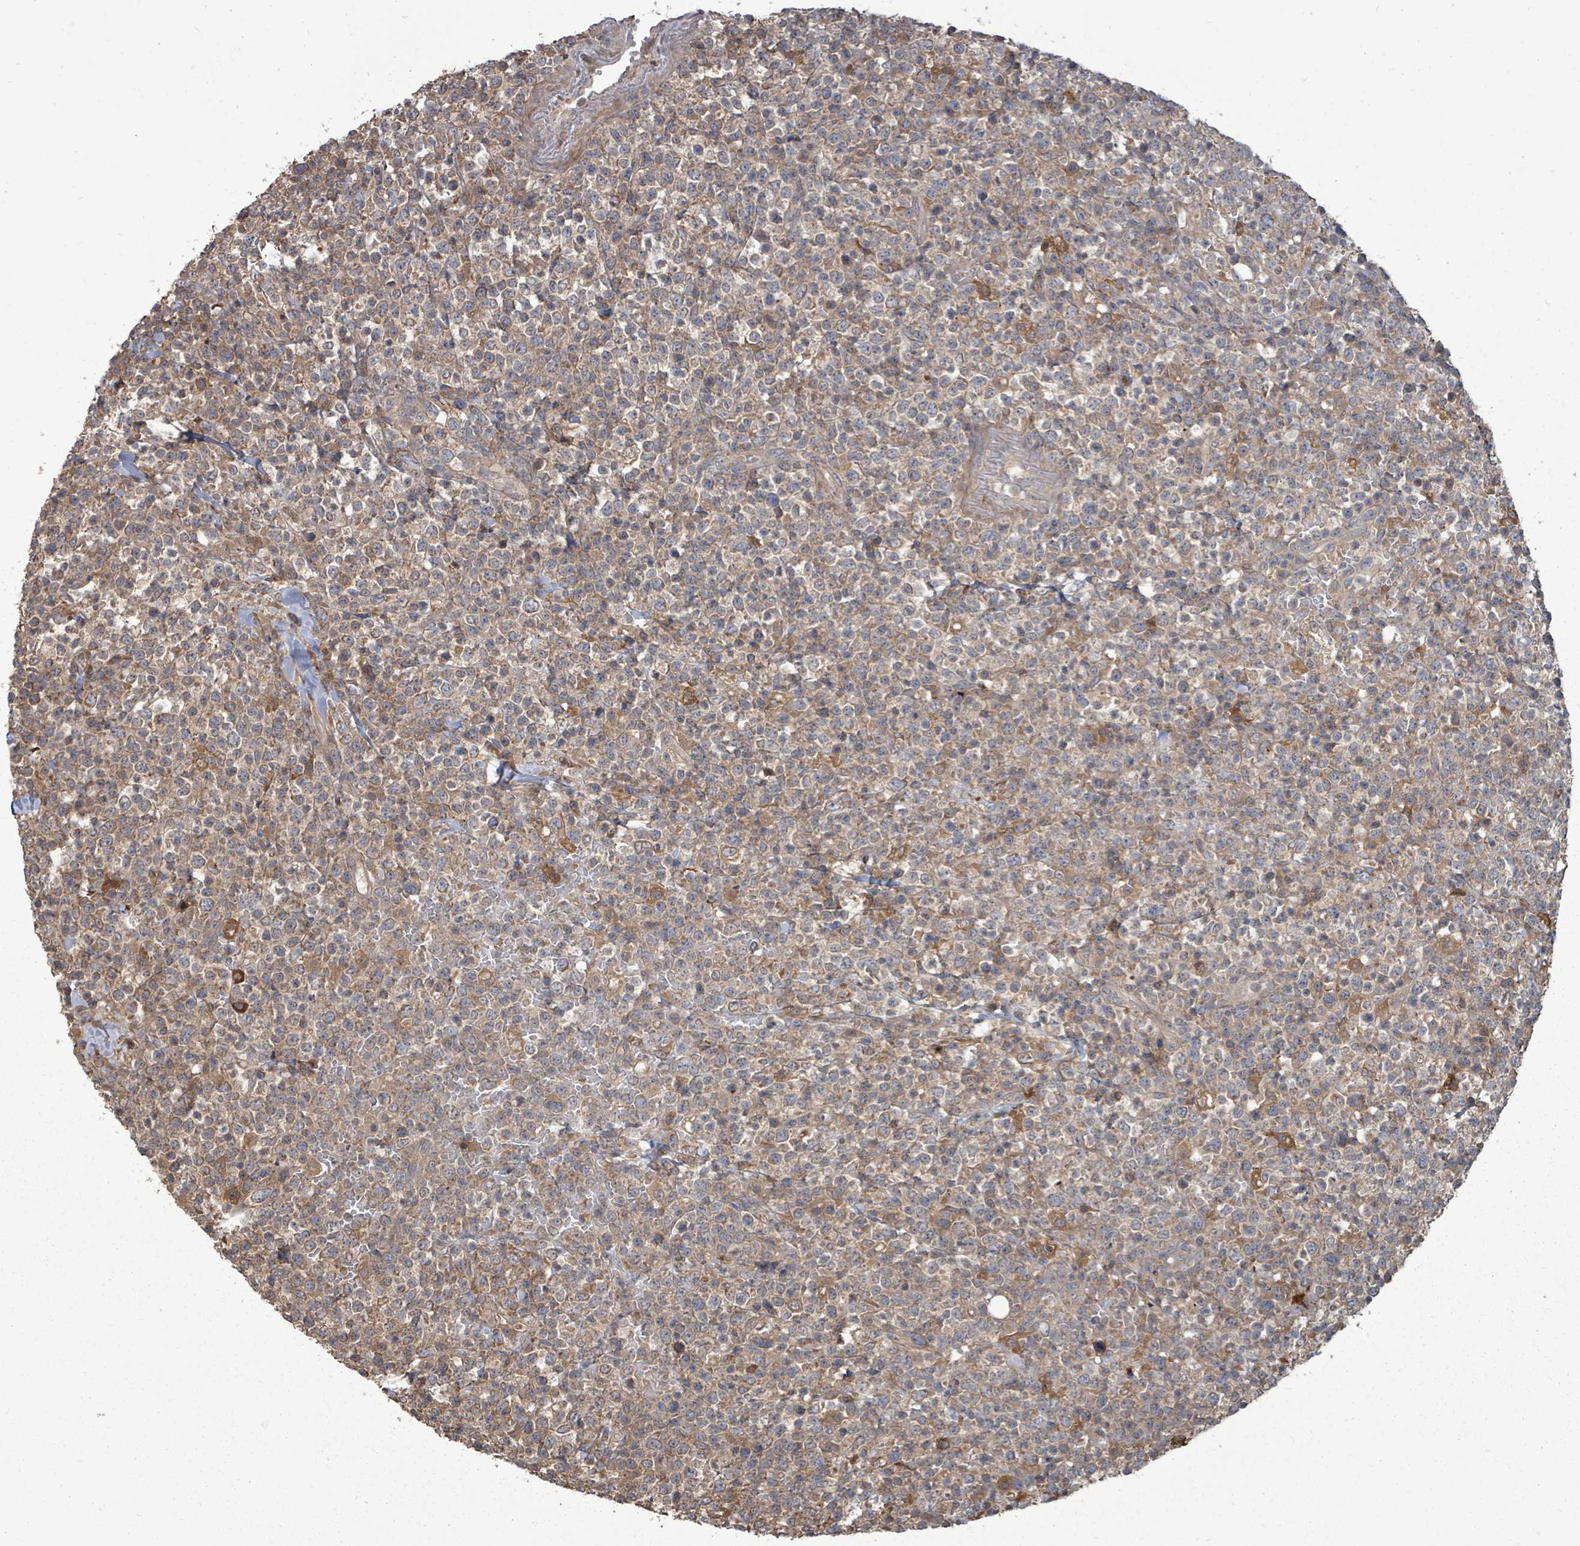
{"staining": {"intensity": "moderate", "quantity": "25%-75%", "location": "cytoplasmic/membranous"}, "tissue": "lymphoma", "cell_type": "Tumor cells", "image_type": "cancer", "snomed": [{"axis": "morphology", "description": "Malignant lymphoma, non-Hodgkin's type, High grade"}, {"axis": "topography", "description": "Colon"}], "caption": "Lymphoma stained with immunohistochemistry demonstrates moderate cytoplasmic/membranous expression in about 25%-75% of tumor cells.", "gene": "EIF3C", "patient": {"sex": "female", "age": 53}}